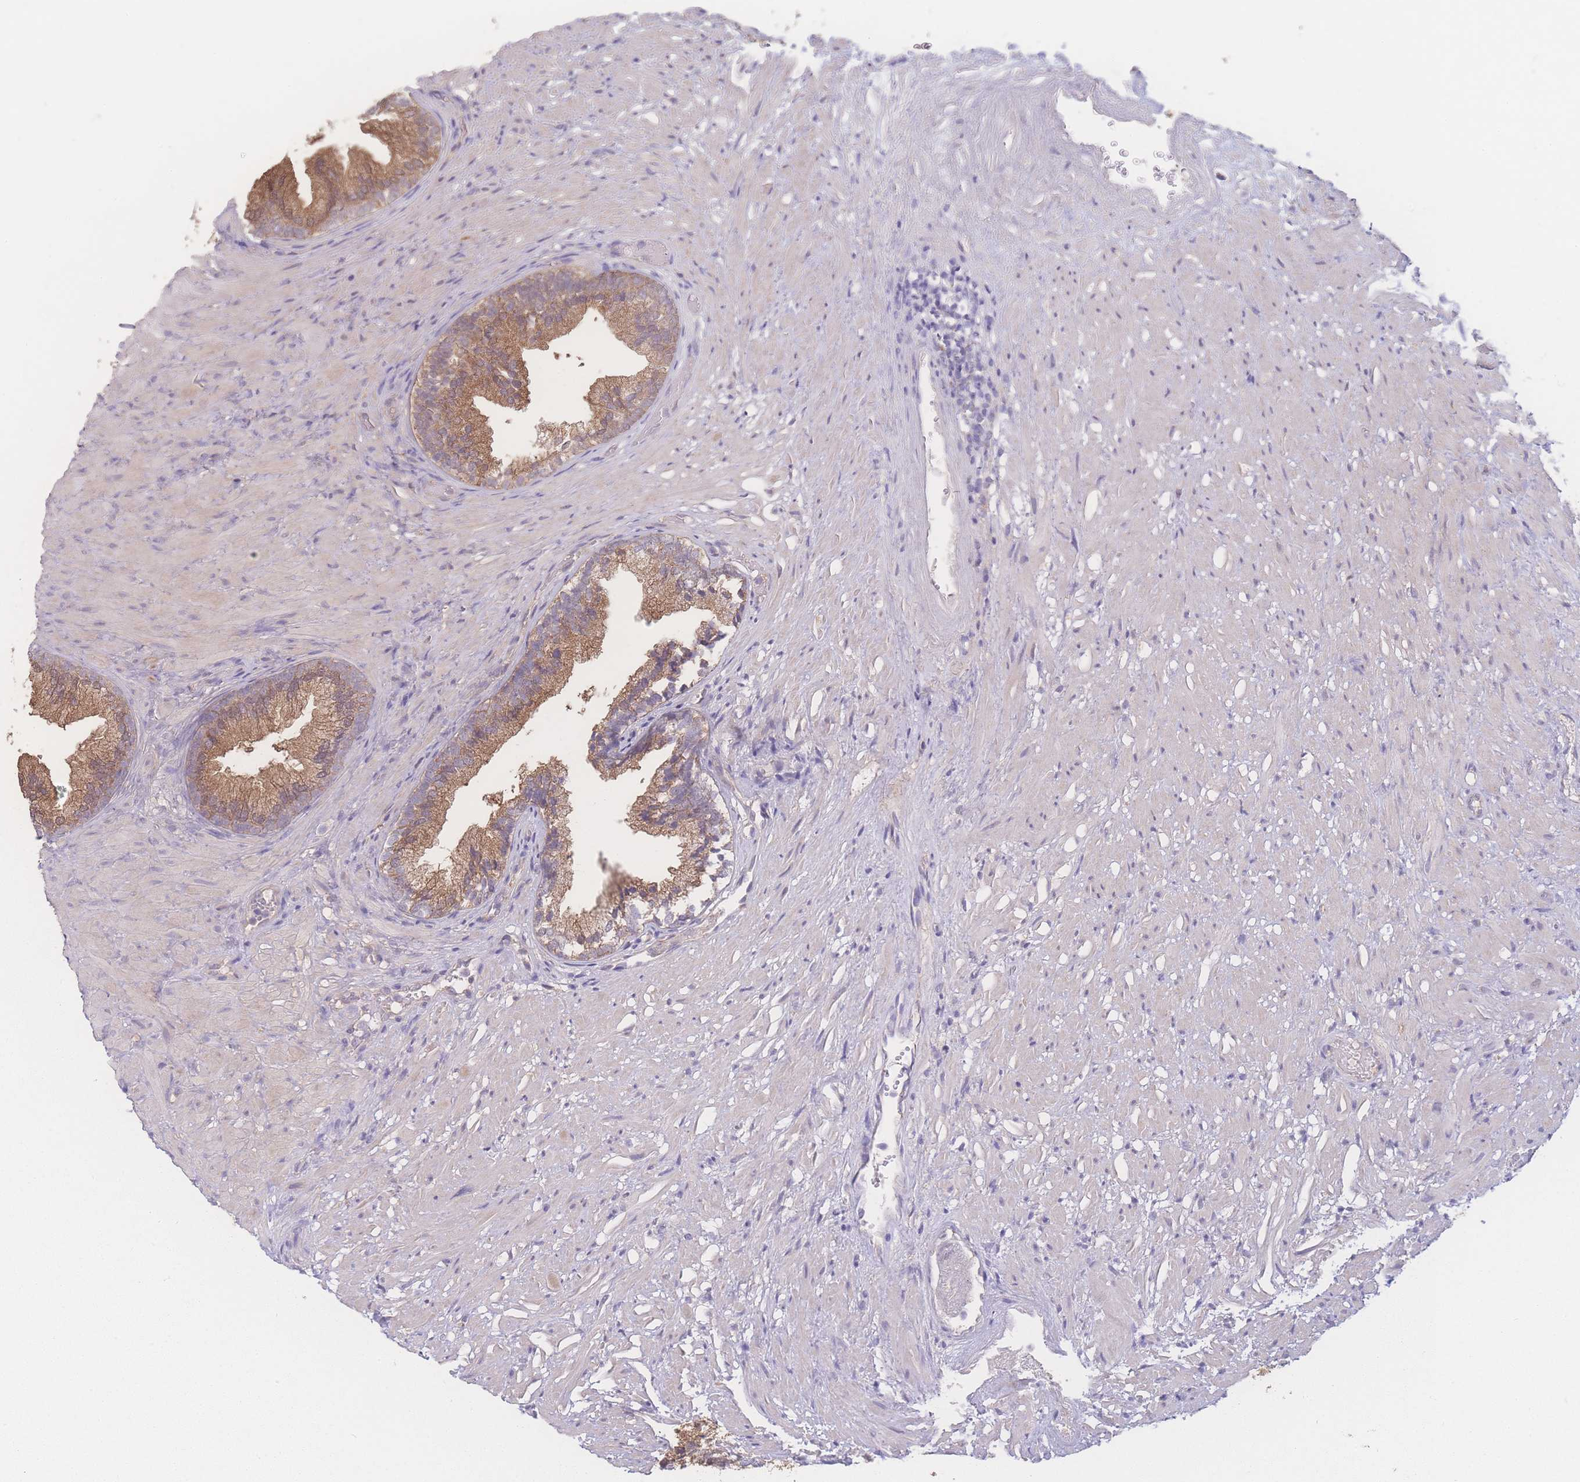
{"staining": {"intensity": "moderate", "quantity": ">75%", "location": "cytoplasmic/membranous"}, "tissue": "prostate", "cell_type": "Glandular cells", "image_type": "normal", "snomed": [{"axis": "morphology", "description": "Normal tissue, NOS"}, {"axis": "topography", "description": "Prostate"}], "caption": "A photomicrograph showing moderate cytoplasmic/membranous expression in approximately >75% of glandular cells in benign prostate, as visualized by brown immunohistochemical staining.", "gene": "GIPR", "patient": {"sex": "male", "age": 76}}